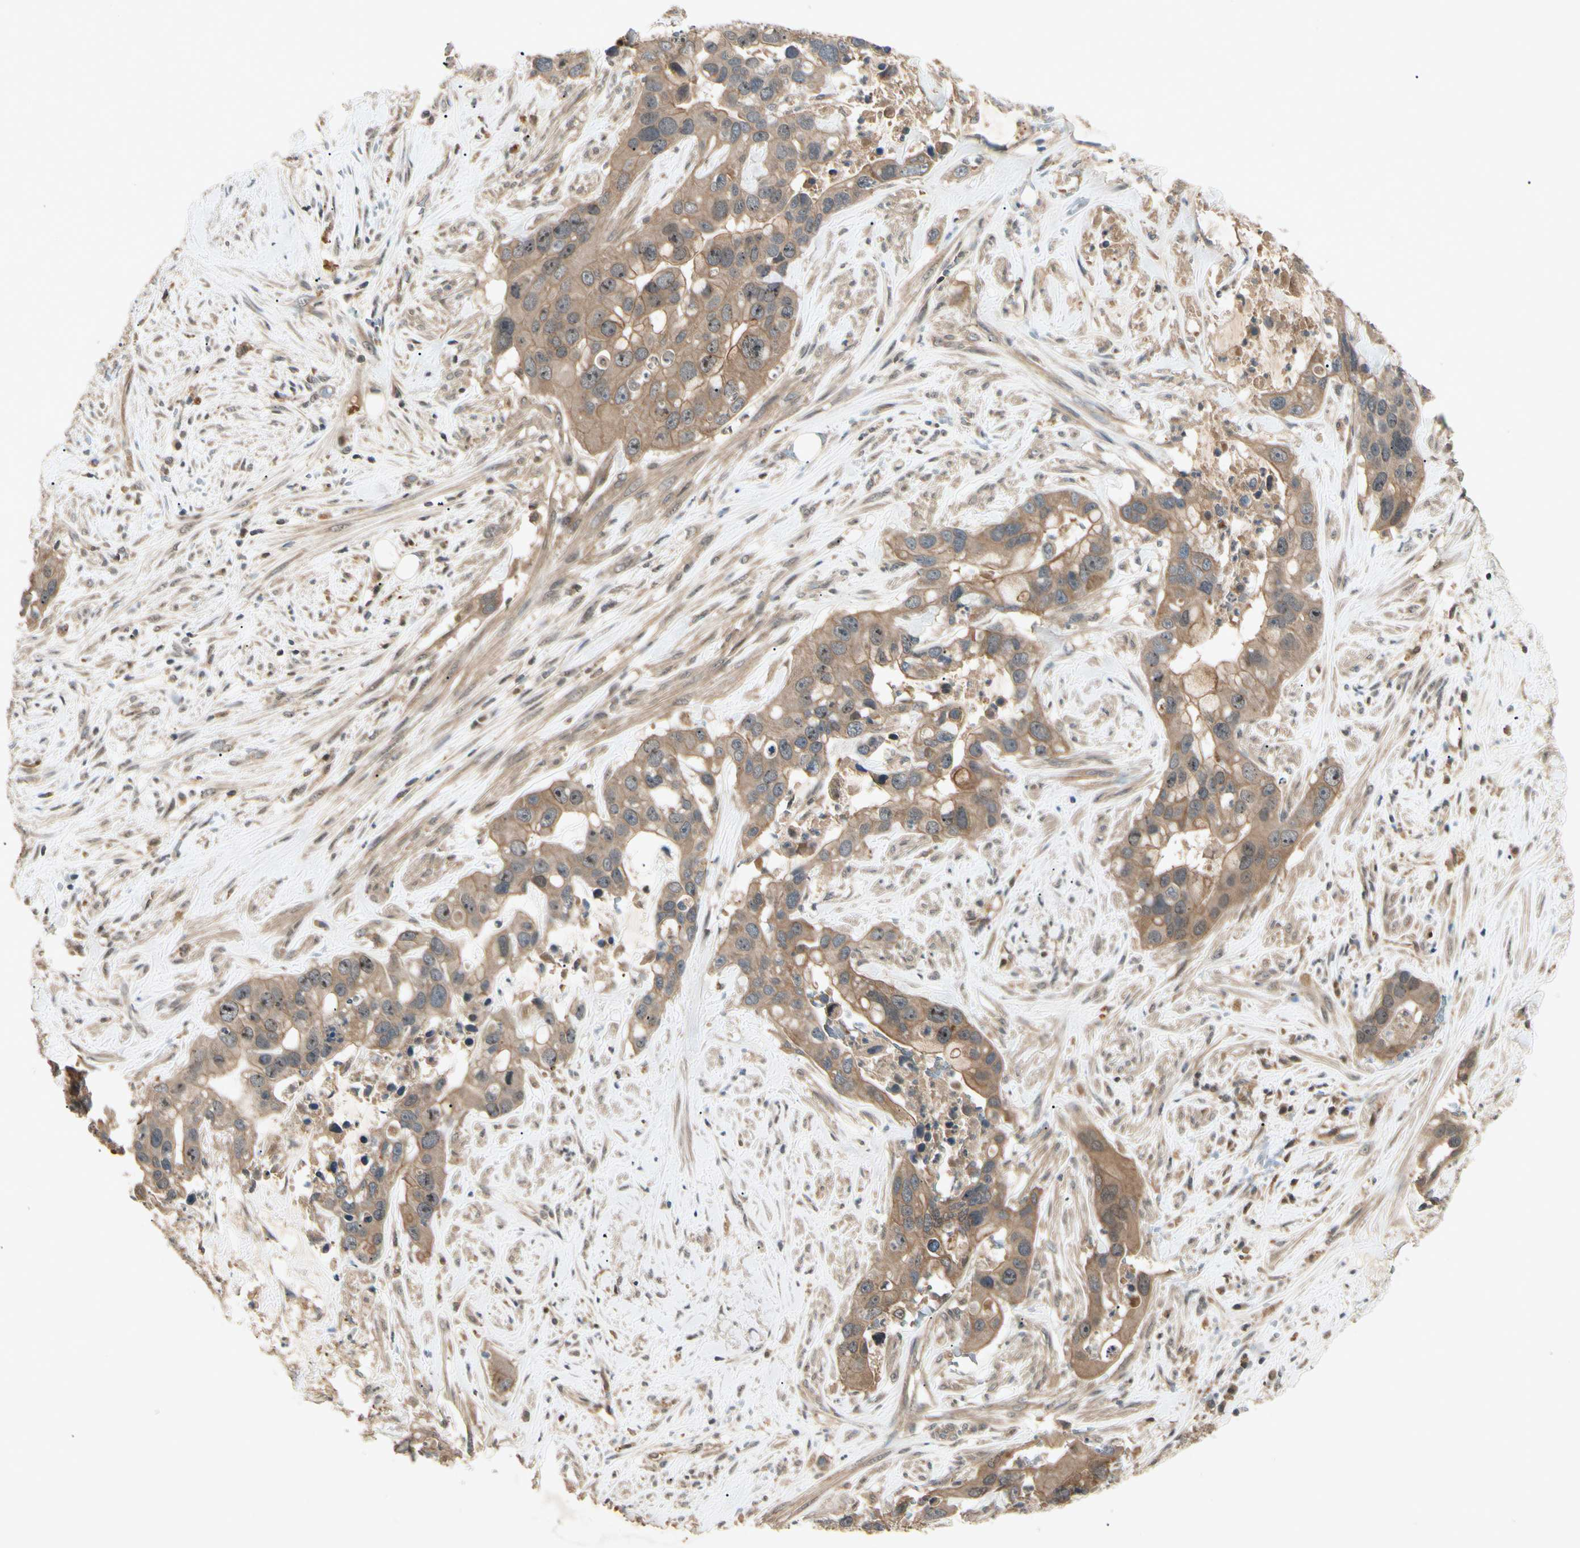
{"staining": {"intensity": "moderate", "quantity": ">75%", "location": "cytoplasmic/membranous"}, "tissue": "liver cancer", "cell_type": "Tumor cells", "image_type": "cancer", "snomed": [{"axis": "morphology", "description": "Cholangiocarcinoma"}, {"axis": "topography", "description": "Liver"}], "caption": "Protein expression analysis of liver cholangiocarcinoma reveals moderate cytoplasmic/membranous expression in approximately >75% of tumor cells.", "gene": "RNF14", "patient": {"sex": "female", "age": 65}}